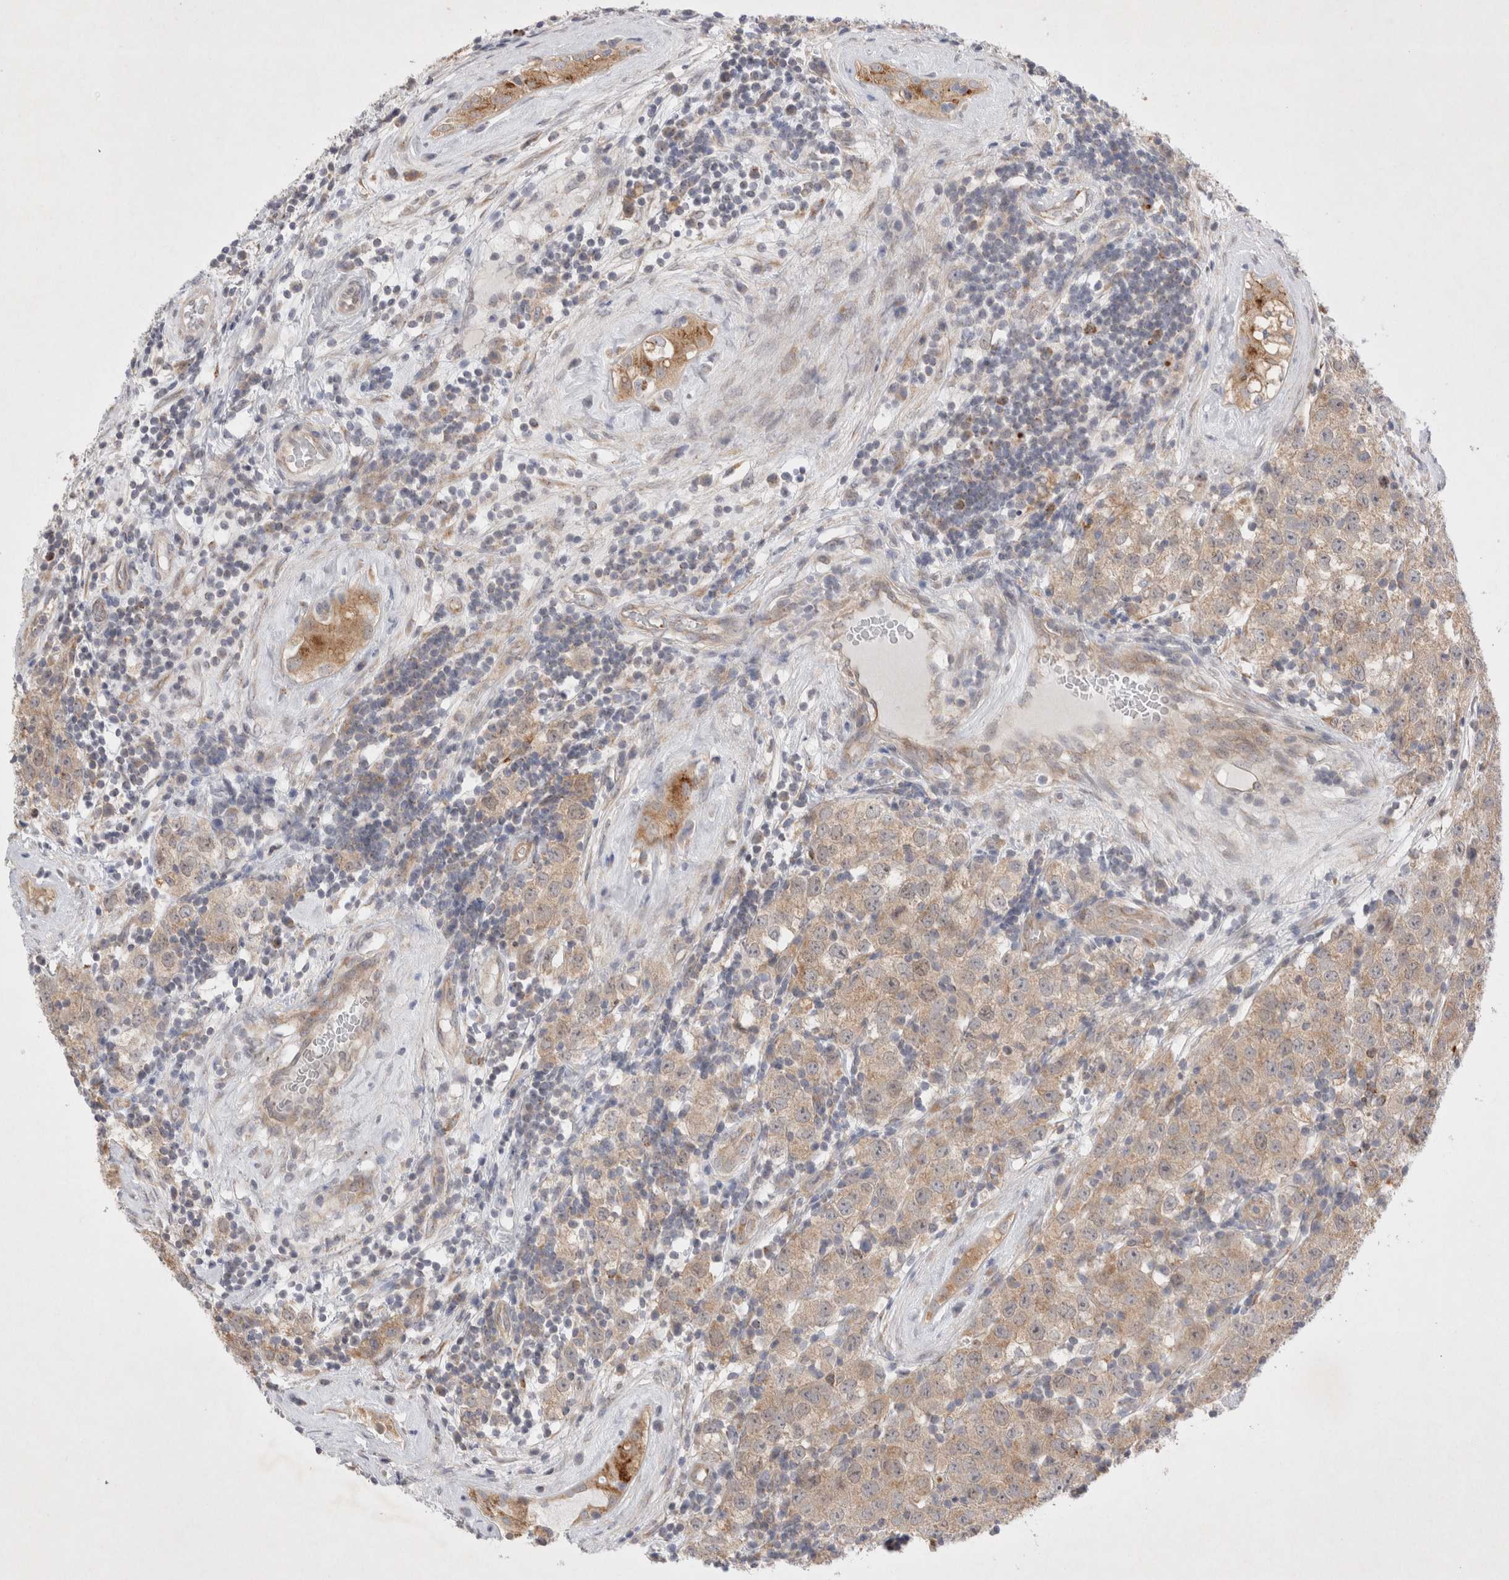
{"staining": {"intensity": "weak", "quantity": ">75%", "location": "cytoplasmic/membranous"}, "tissue": "testis cancer", "cell_type": "Tumor cells", "image_type": "cancer", "snomed": [{"axis": "morphology", "description": "Seminoma, NOS"}, {"axis": "morphology", "description": "Carcinoma, Embryonal, NOS"}, {"axis": "topography", "description": "Testis"}], "caption": "The immunohistochemical stain highlights weak cytoplasmic/membranous positivity in tumor cells of seminoma (testis) tissue.", "gene": "NPC1", "patient": {"sex": "male", "age": 28}}